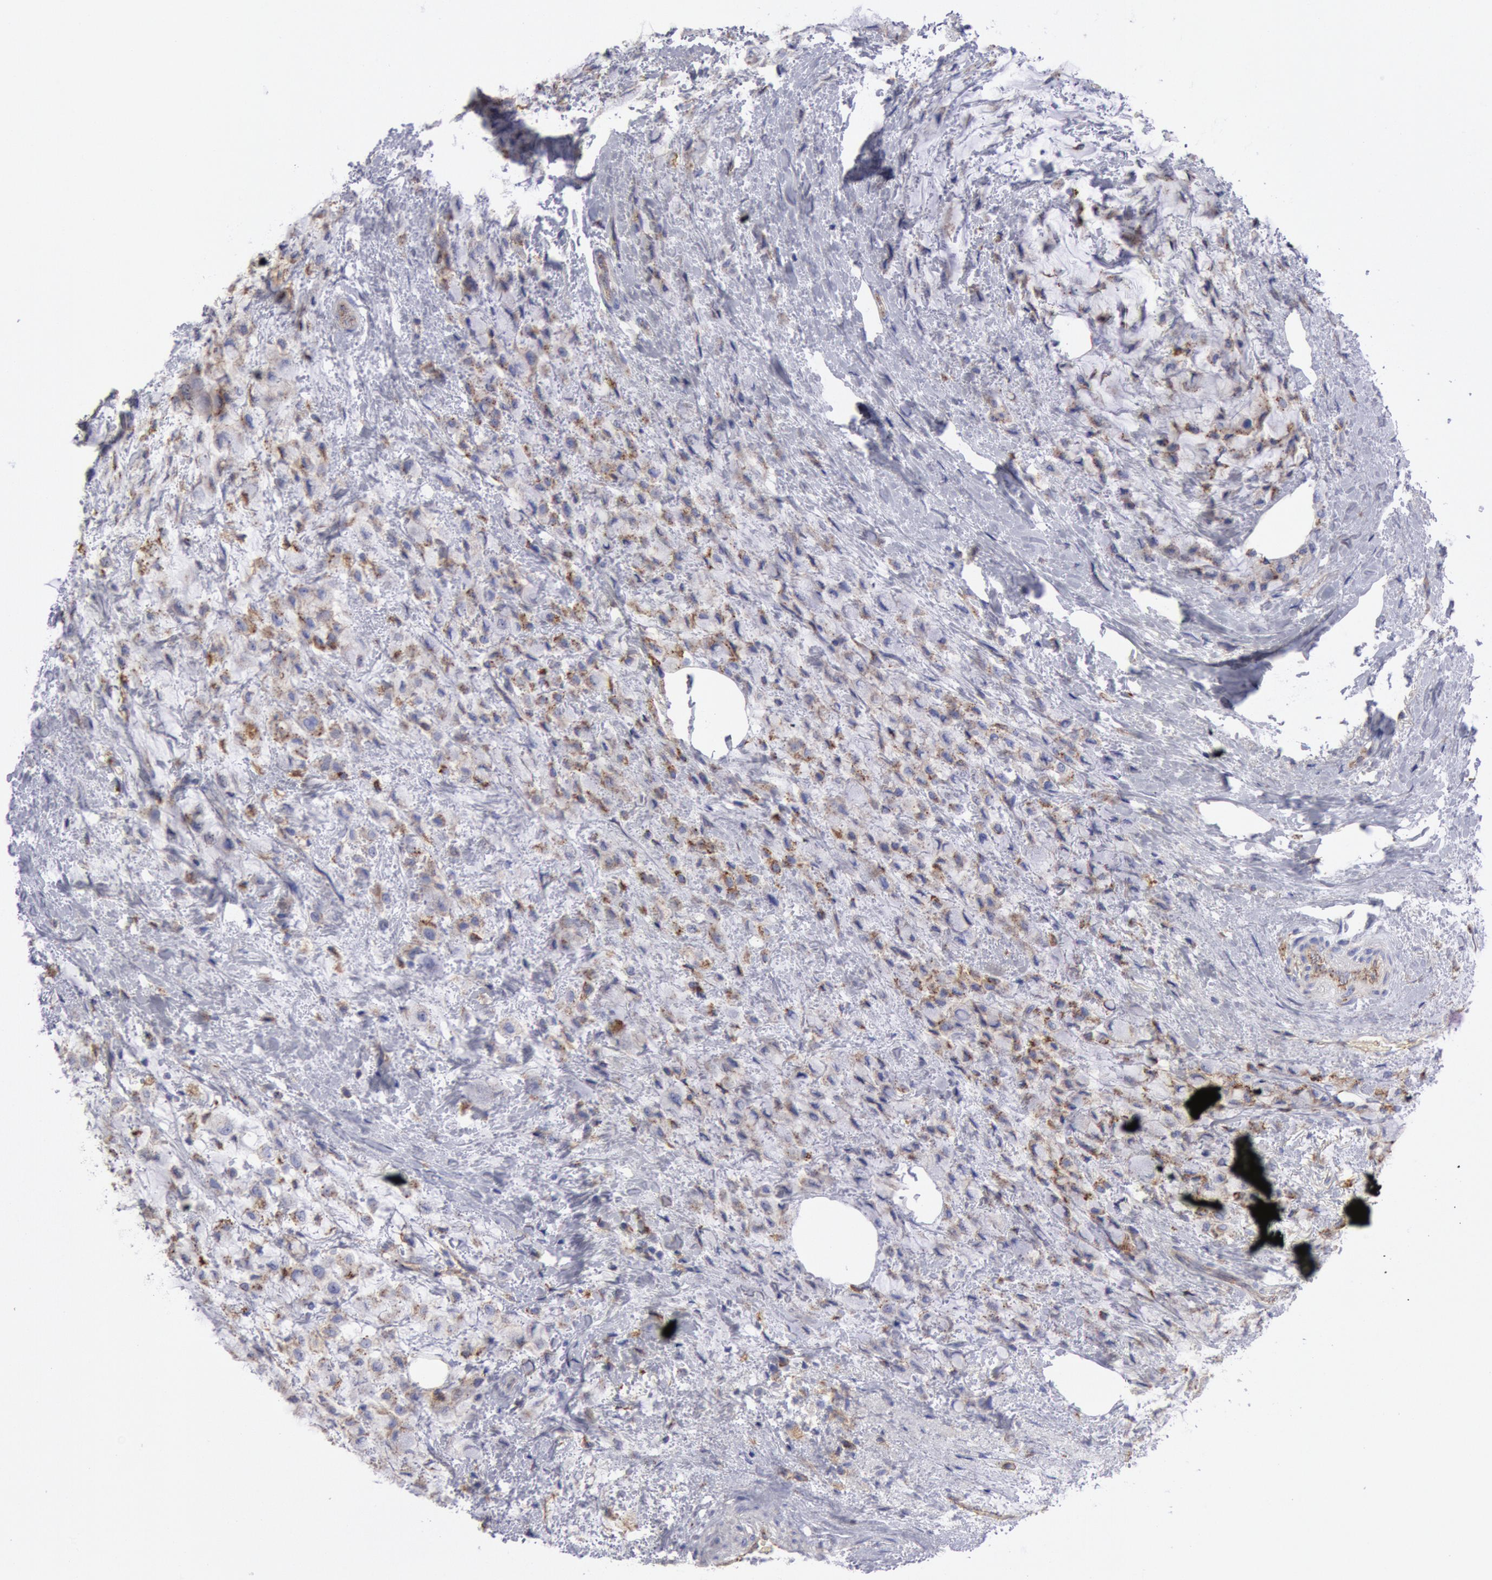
{"staining": {"intensity": "weak", "quantity": "<25%", "location": "cytoplasmic/membranous"}, "tissue": "breast cancer", "cell_type": "Tumor cells", "image_type": "cancer", "snomed": [{"axis": "morphology", "description": "Lobular carcinoma"}, {"axis": "topography", "description": "Breast"}], "caption": "Breast lobular carcinoma was stained to show a protein in brown. There is no significant positivity in tumor cells.", "gene": "FLOT1", "patient": {"sex": "female", "age": 85}}